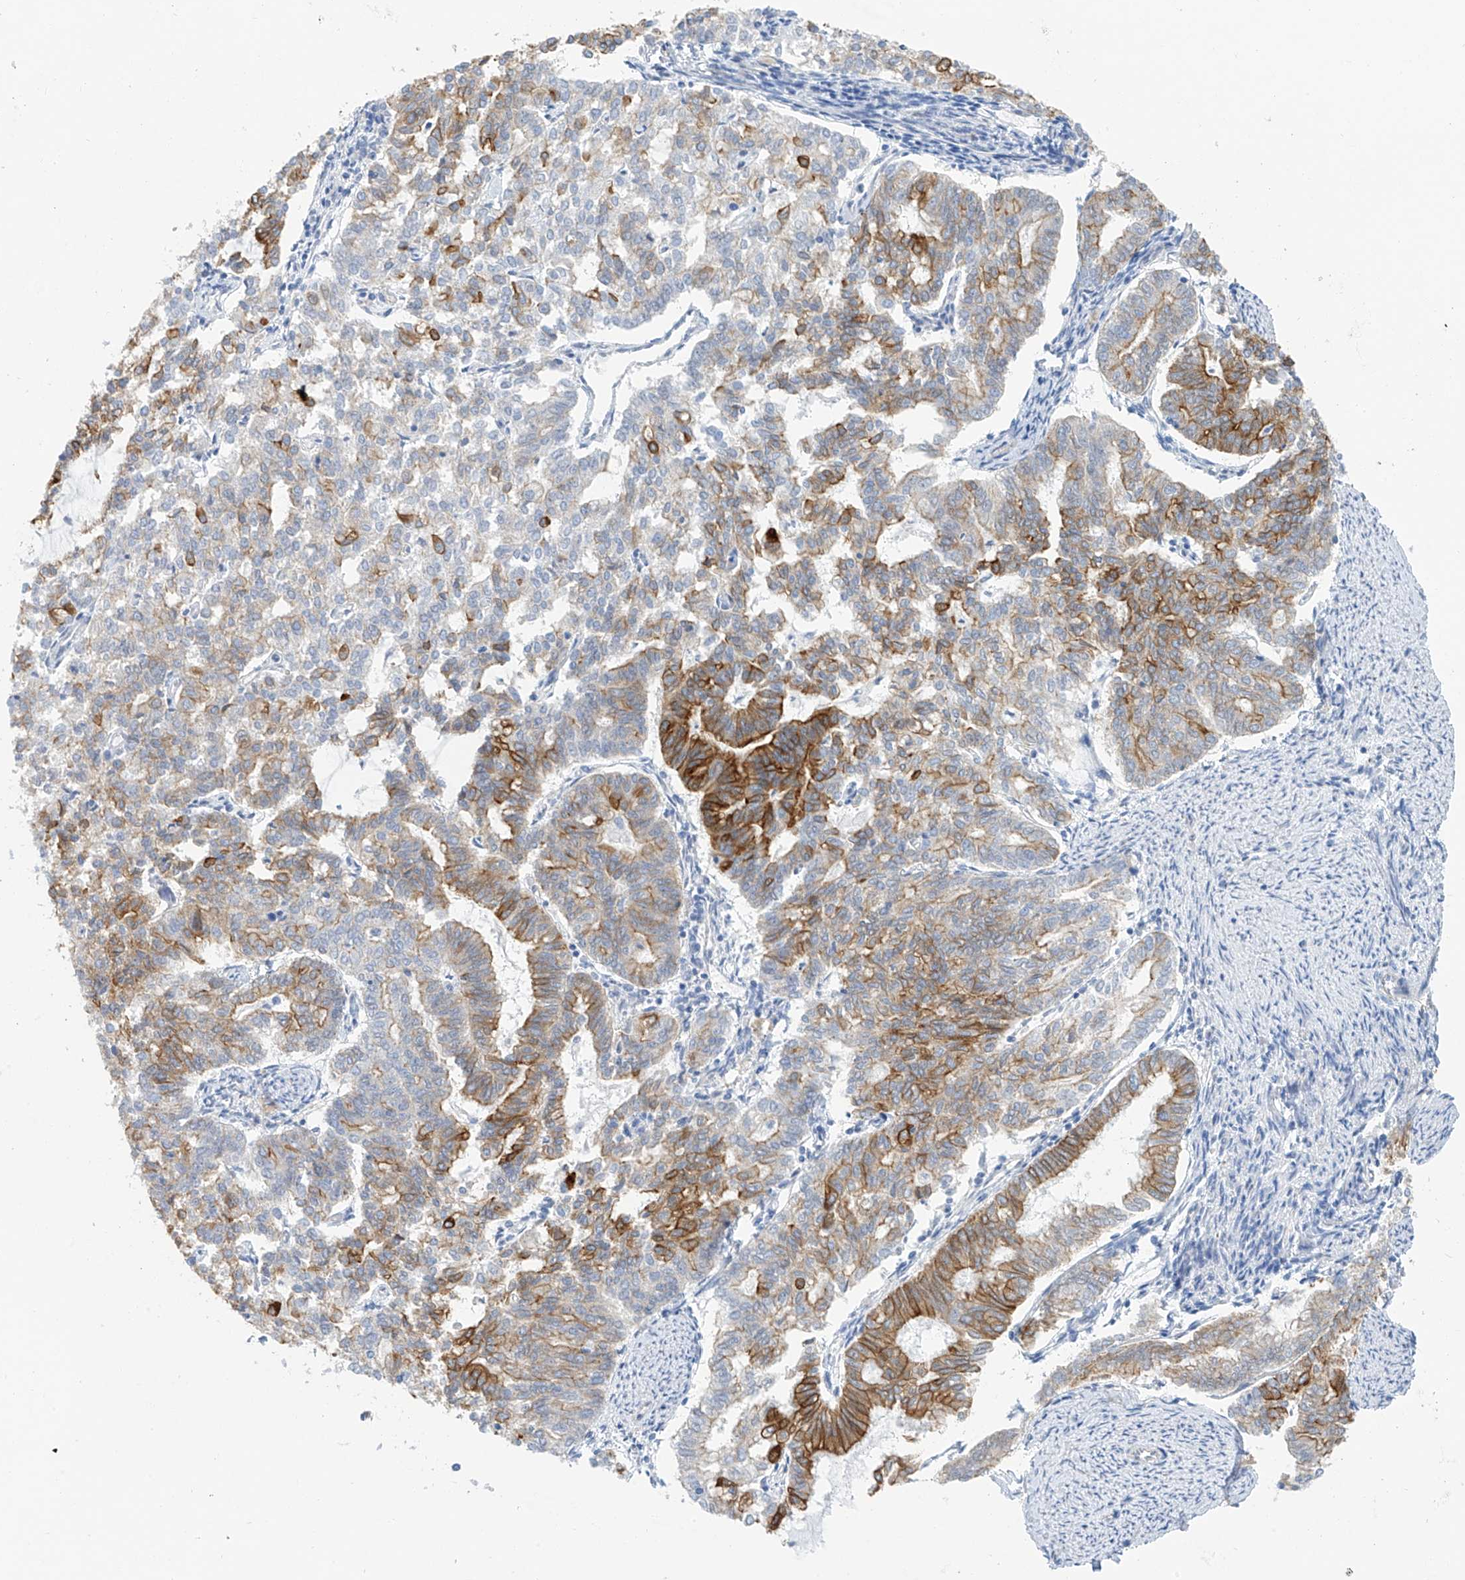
{"staining": {"intensity": "moderate", "quantity": "25%-75%", "location": "cytoplasmic/membranous"}, "tissue": "endometrial cancer", "cell_type": "Tumor cells", "image_type": "cancer", "snomed": [{"axis": "morphology", "description": "Adenocarcinoma, NOS"}, {"axis": "topography", "description": "Endometrium"}], "caption": "Protein expression analysis of endometrial cancer demonstrates moderate cytoplasmic/membranous expression in about 25%-75% of tumor cells.", "gene": "PIK3C2B", "patient": {"sex": "female", "age": 79}}